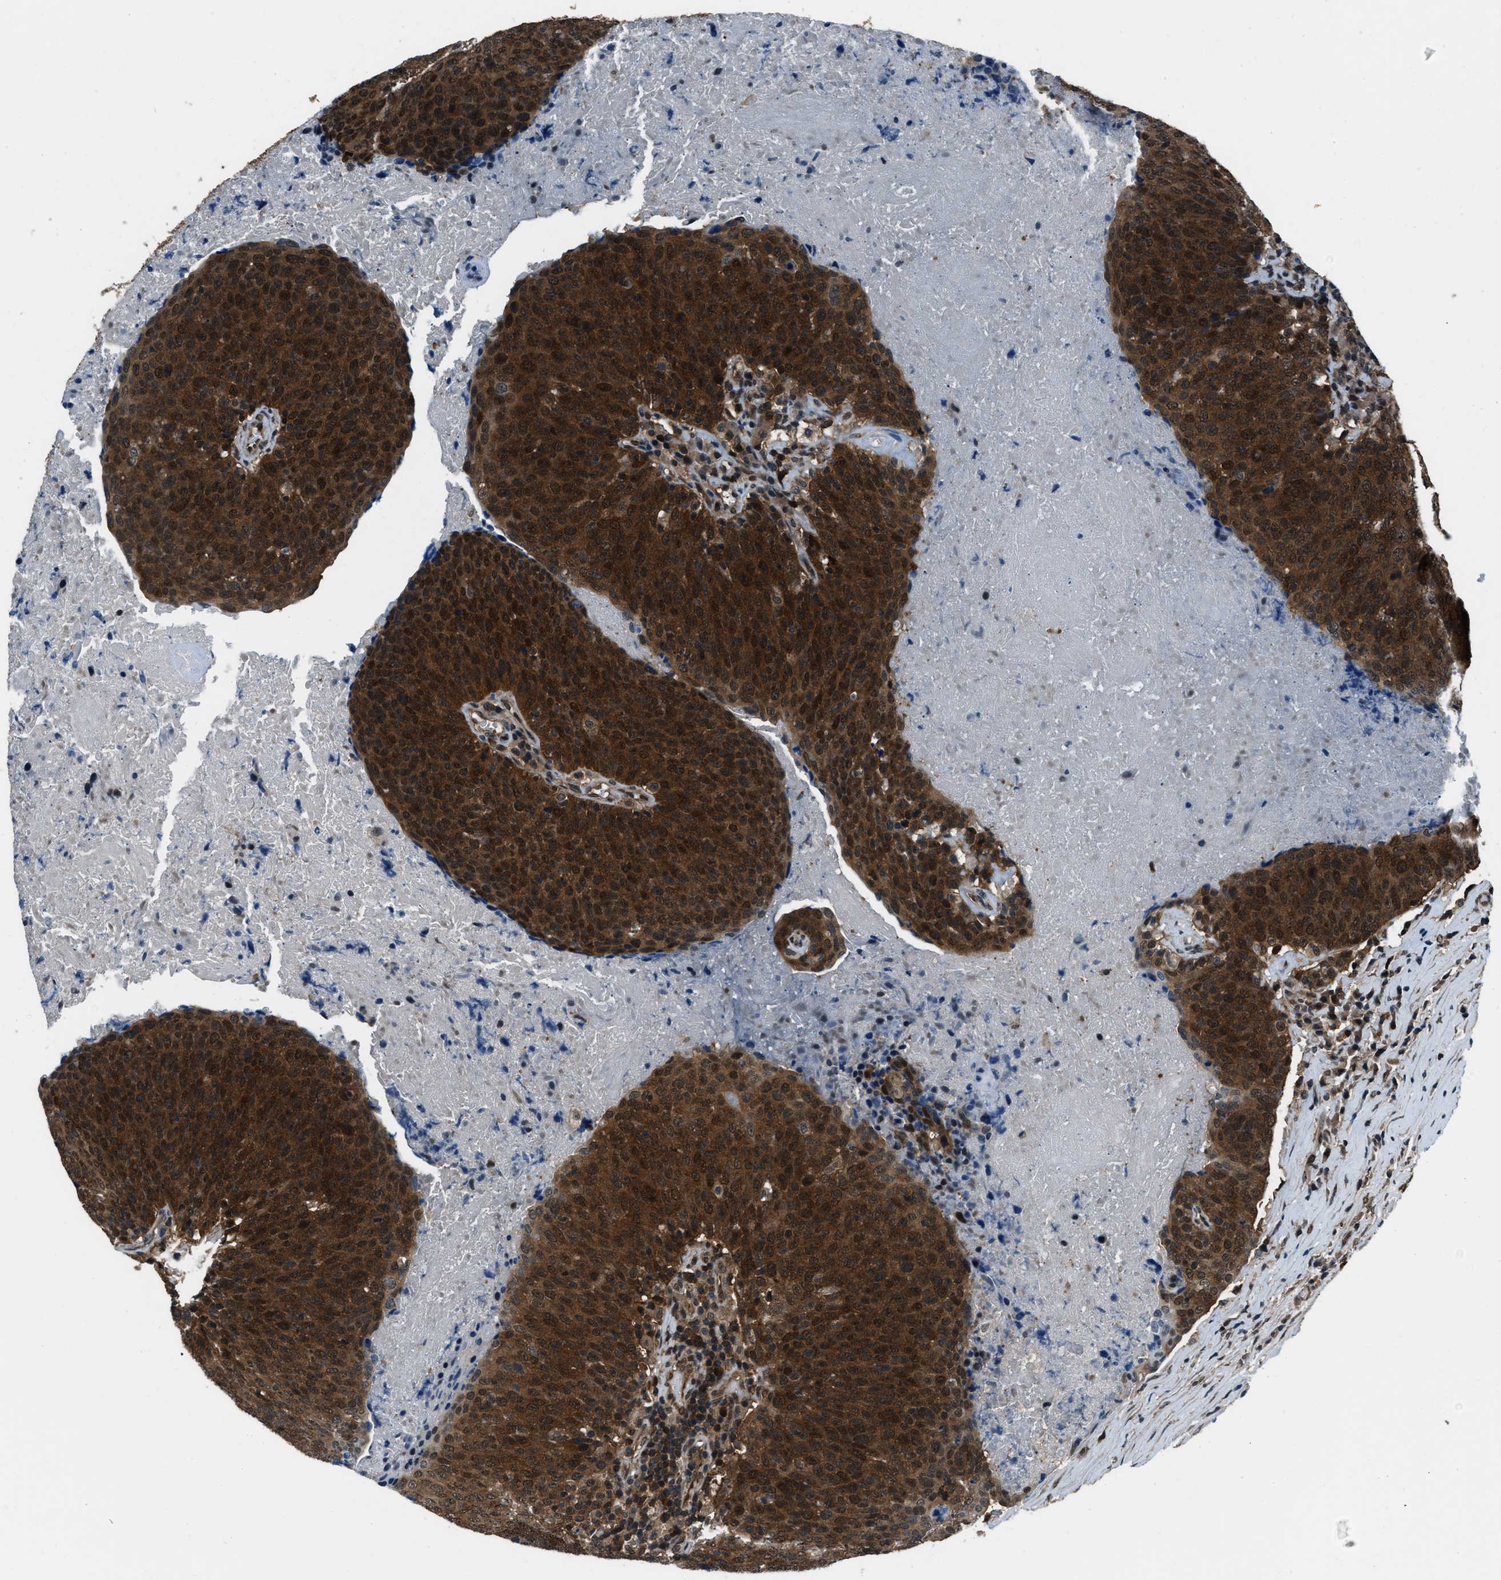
{"staining": {"intensity": "strong", "quantity": ">75%", "location": "cytoplasmic/membranous,nuclear"}, "tissue": "head and neck cancer", "cell_type": "Tumor cells", "image_type": "cancer", "snomed": [{"axis": "morphology", "description": "Squamous cell carcinoma, NOS"}, {"axis": "morphology", "description": "Squamous cell carcinoma, metastatic, NOS"}, {"axis": "topography", "description": "Lymph node"}, {"axis": "topography", "description": "Head-Neck"}], "caption": "High-power microscopy captured an IHC histopathology image of head and neck cancer (metastatic squamous cell carcinoma), revealing strong cytoplasmic/membranous and nuclear staining in approximately >75% of tumor cells. (brown staining indicates protein expression, while blue staining denotes nuclei).", "gene": "NUDCD3", "patient": {"sex": "male", "age": 62}}